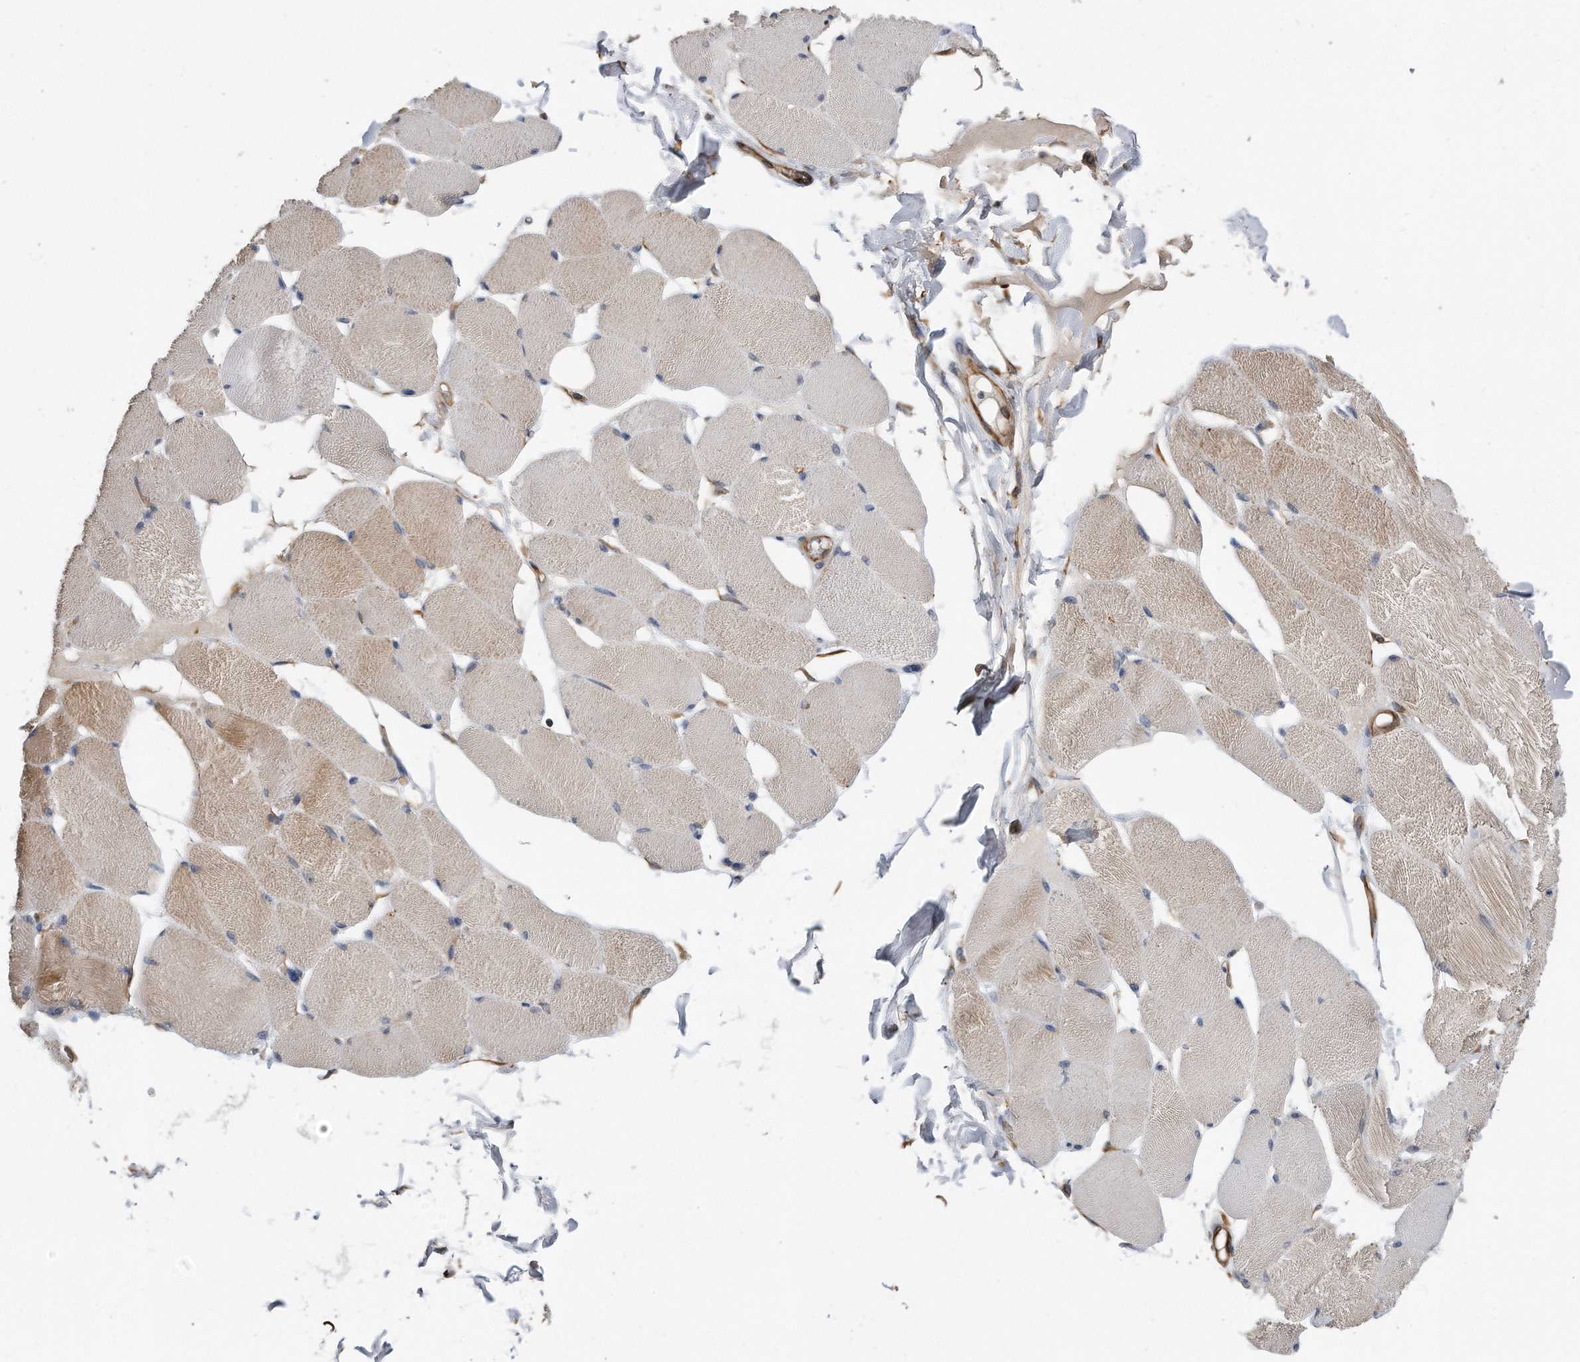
{"staining": {"intensity": "moderate", "quantity": "<25%", "location": "cytoplasmic/membranous"}, "tissue": "skeletal muscle", "cell_type": "Myocytes", "image_type": "normal", "snomed": [{"axis": "morphology", "description": "Normal tissue, NOS"}, {"axis": "topography", "description": "Skin"}, {"axis": "topography", "description": "Skeletal muscle"}], "caption": "Moderate cytoplasmic/membranous protein expression is appreciated in about <25% of myocytes in skeletal muscle.", "gene": "GPC1", "patient": {"sex": "male", "age": 83}}